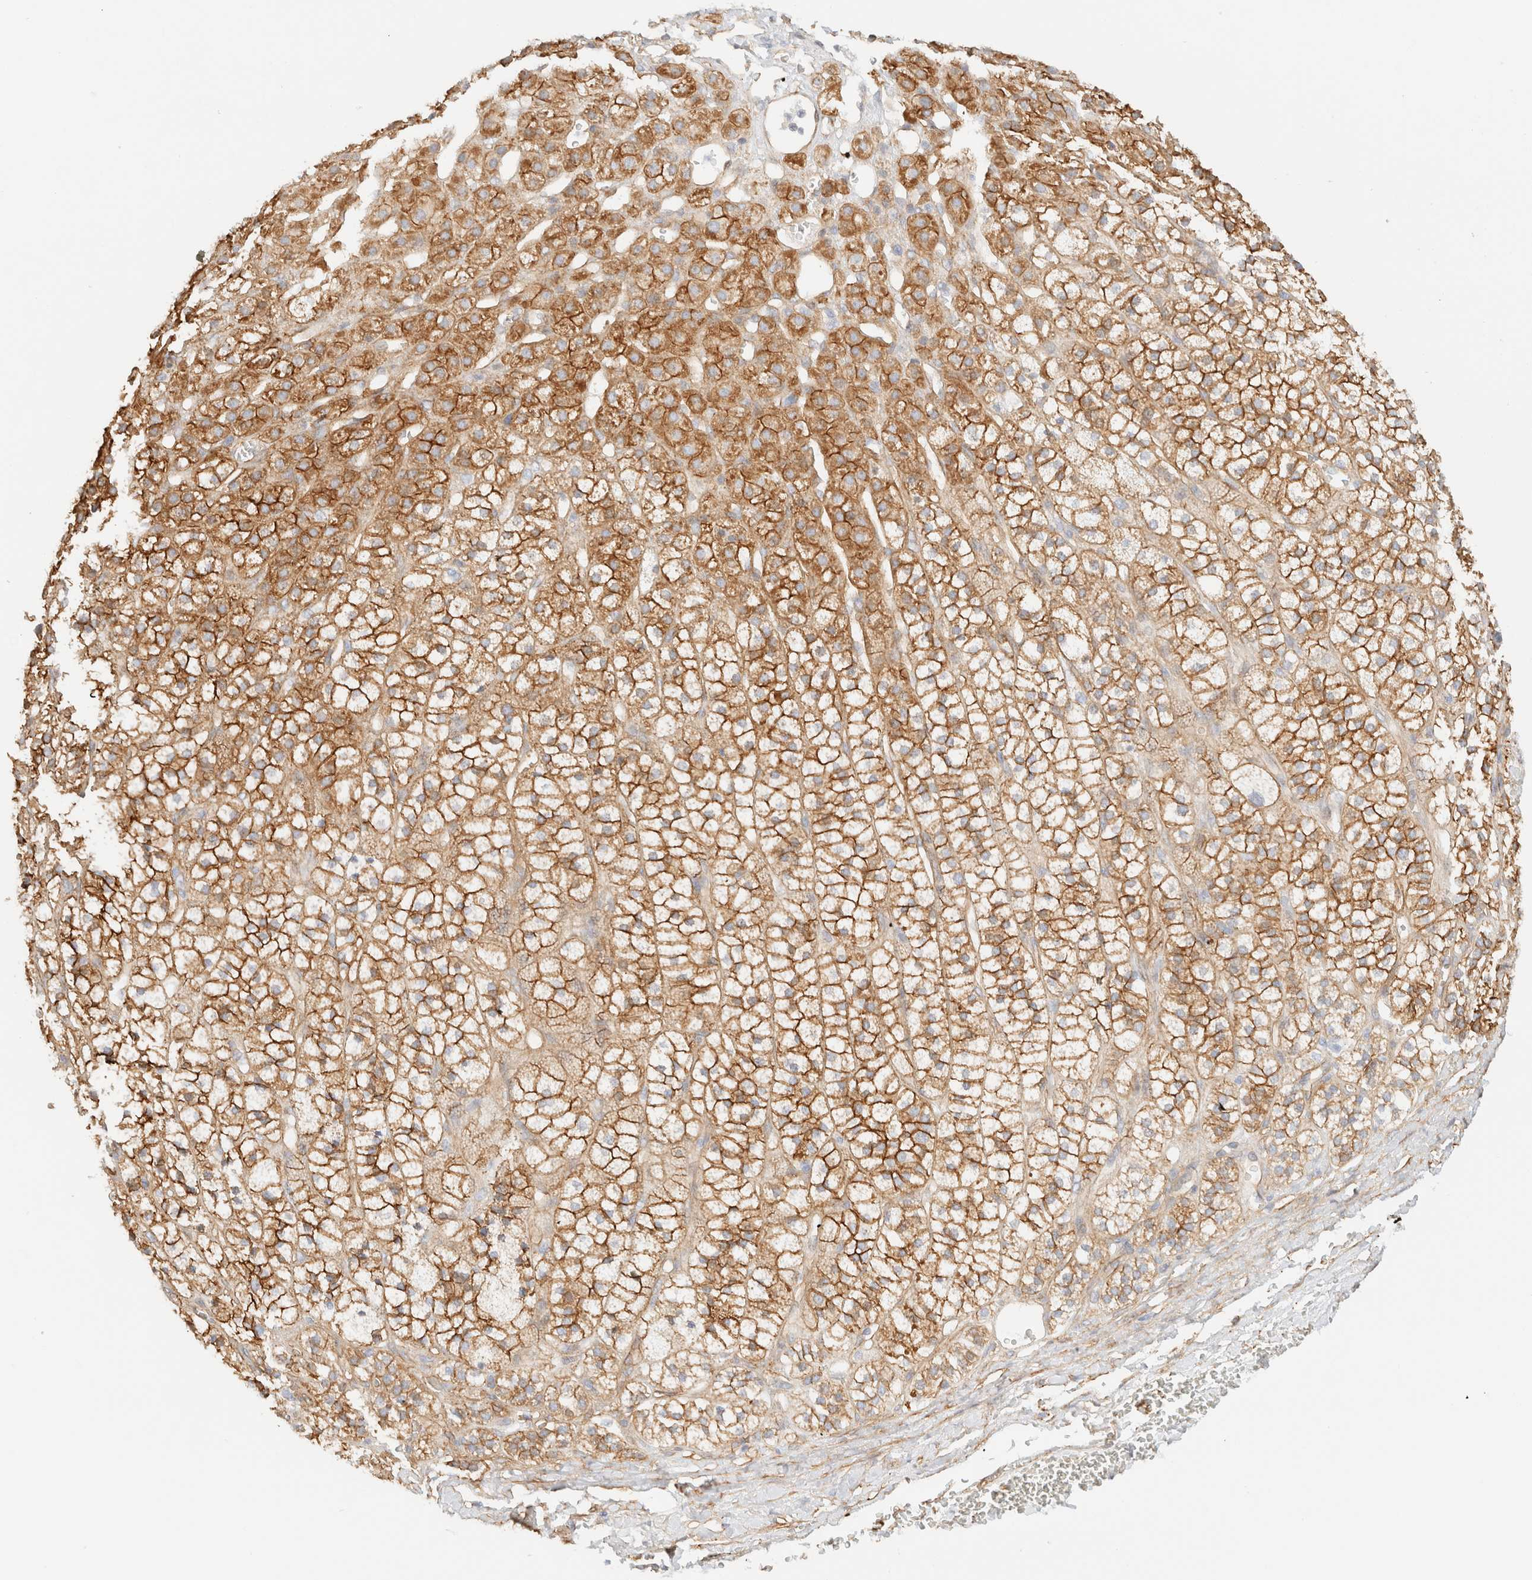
{"staining": {"intensity": "moderate", "quantity": ">75%", "location": "cytoplasmic/membranous"}, "tissue": "adrenal gland", "cell_type": "Glandular cells", "image_type": "normal", "snomed": [{"axis": "morphology", "description": "Normal tissue, NOS"}, {"axis": "topography", "description": "Adrenal gland"}], "caption": "This micrograph reveals immunohistochemistry (IHC) staining of benign adrenal gland, with medium moderate cytoplasmic/membranous positivity in approximately >75% of glandular cells.", "gene": "CYB5R4", "patient": {"sex": "male", "age": 56}}